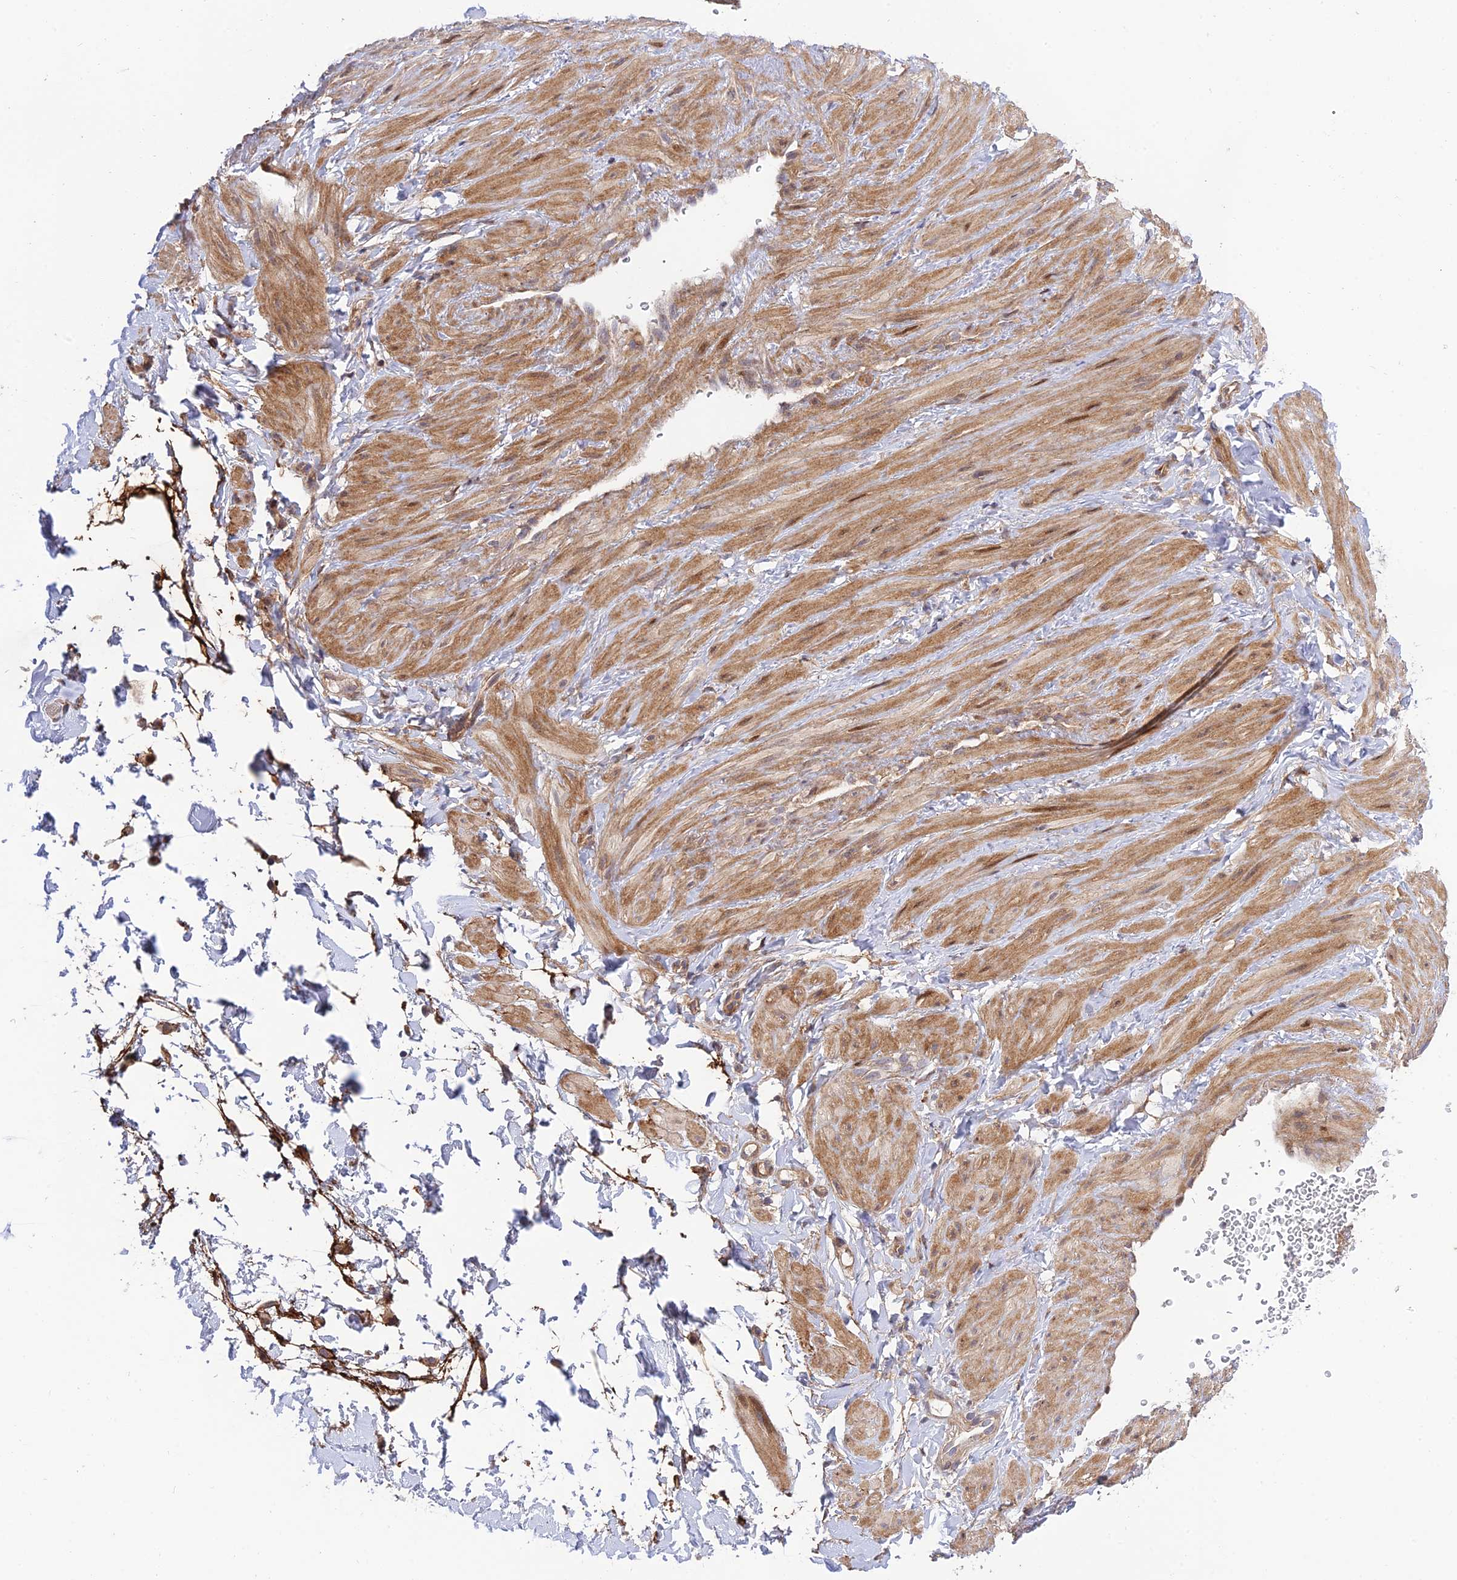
{"staining": {"intensity": "negative", "quantity": "none", "location": "none"}, "tissue": "adipose tissue", "cell_type": "Adipocytes", "image_type": "normal", "snomed": [{"axis": "morphology", "description": "Normal tissue, NOS"}, {"axis": "topography", "description": "Soft tissue"}, {"axis": "topography", "description": "Adipose tissue"}, {"axis": "topography", "description": "Vascular tissue"}, {"axis": "topography", "description": "Peripheral nerve tissue"}], "caption": "This is an immunohistochemistry (IHC) histopathology image of unremarkable adipose tissue. There is no positivity in adipocytes.", "gene": "PLEKHG2", "patient": {"sex": "male", "age": 74}}